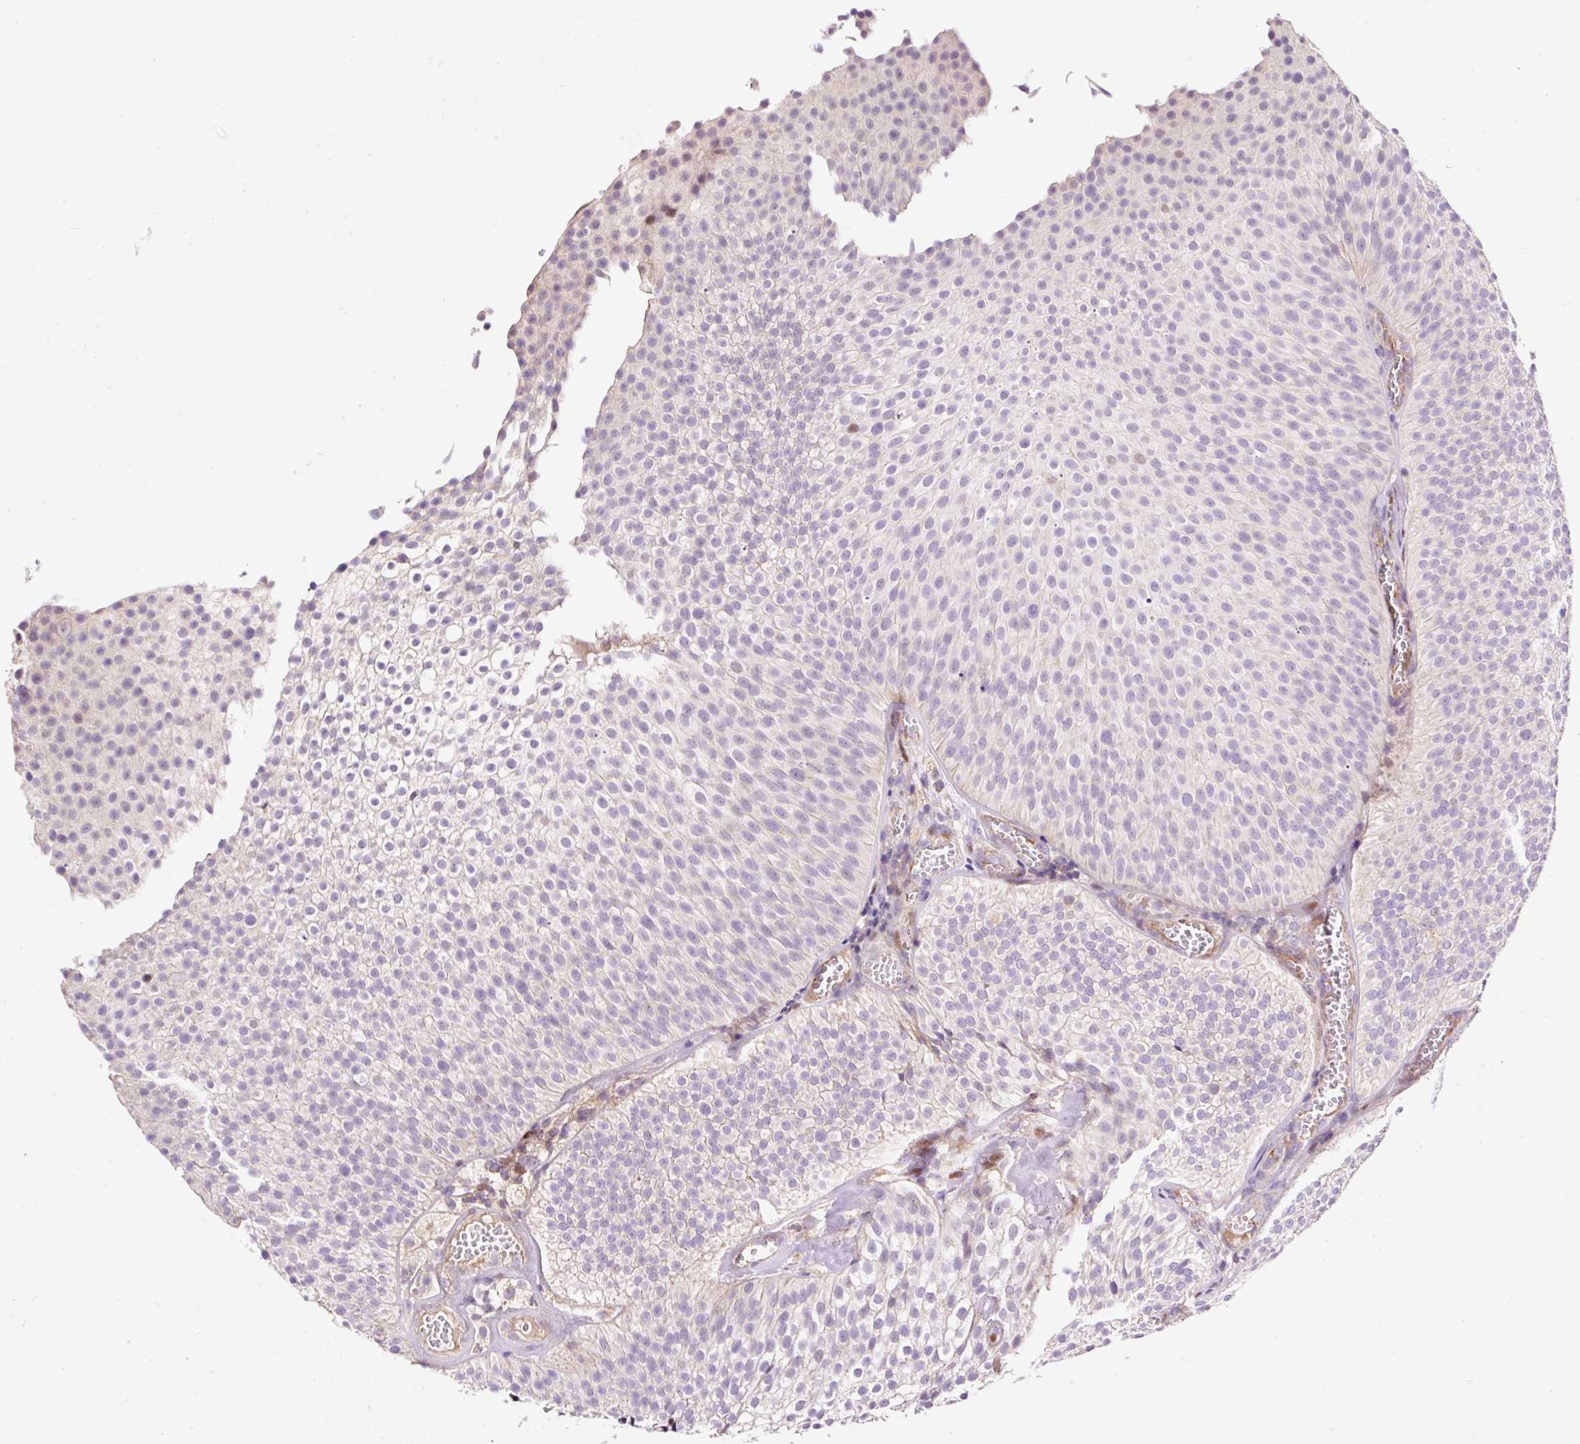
{"staining": {"intensity": "weak", "quantity": "<25%", "location": "nuclear"}, "tissue": "urothelial cancer", "cell_type": "Tumor cells", "image_type": "cancer", "snomed": [{"axis": "morphology", "description": "Urothelial carcinoma, Low grade"}, {"axis": "topography", "description": "Urinary bladder"}], "caption": "Tumor cells are negative for brown protein staining in urothelial cancer. The staining was performed using DAB (3,3'-diaminobenzidine) to visualize the protein expression in brown, while the nuclei were stained in blue with hematoxylin (Magnification: 20x).", "gene": "BOLA3", "patient": {"sex": "male", "age": 91}}